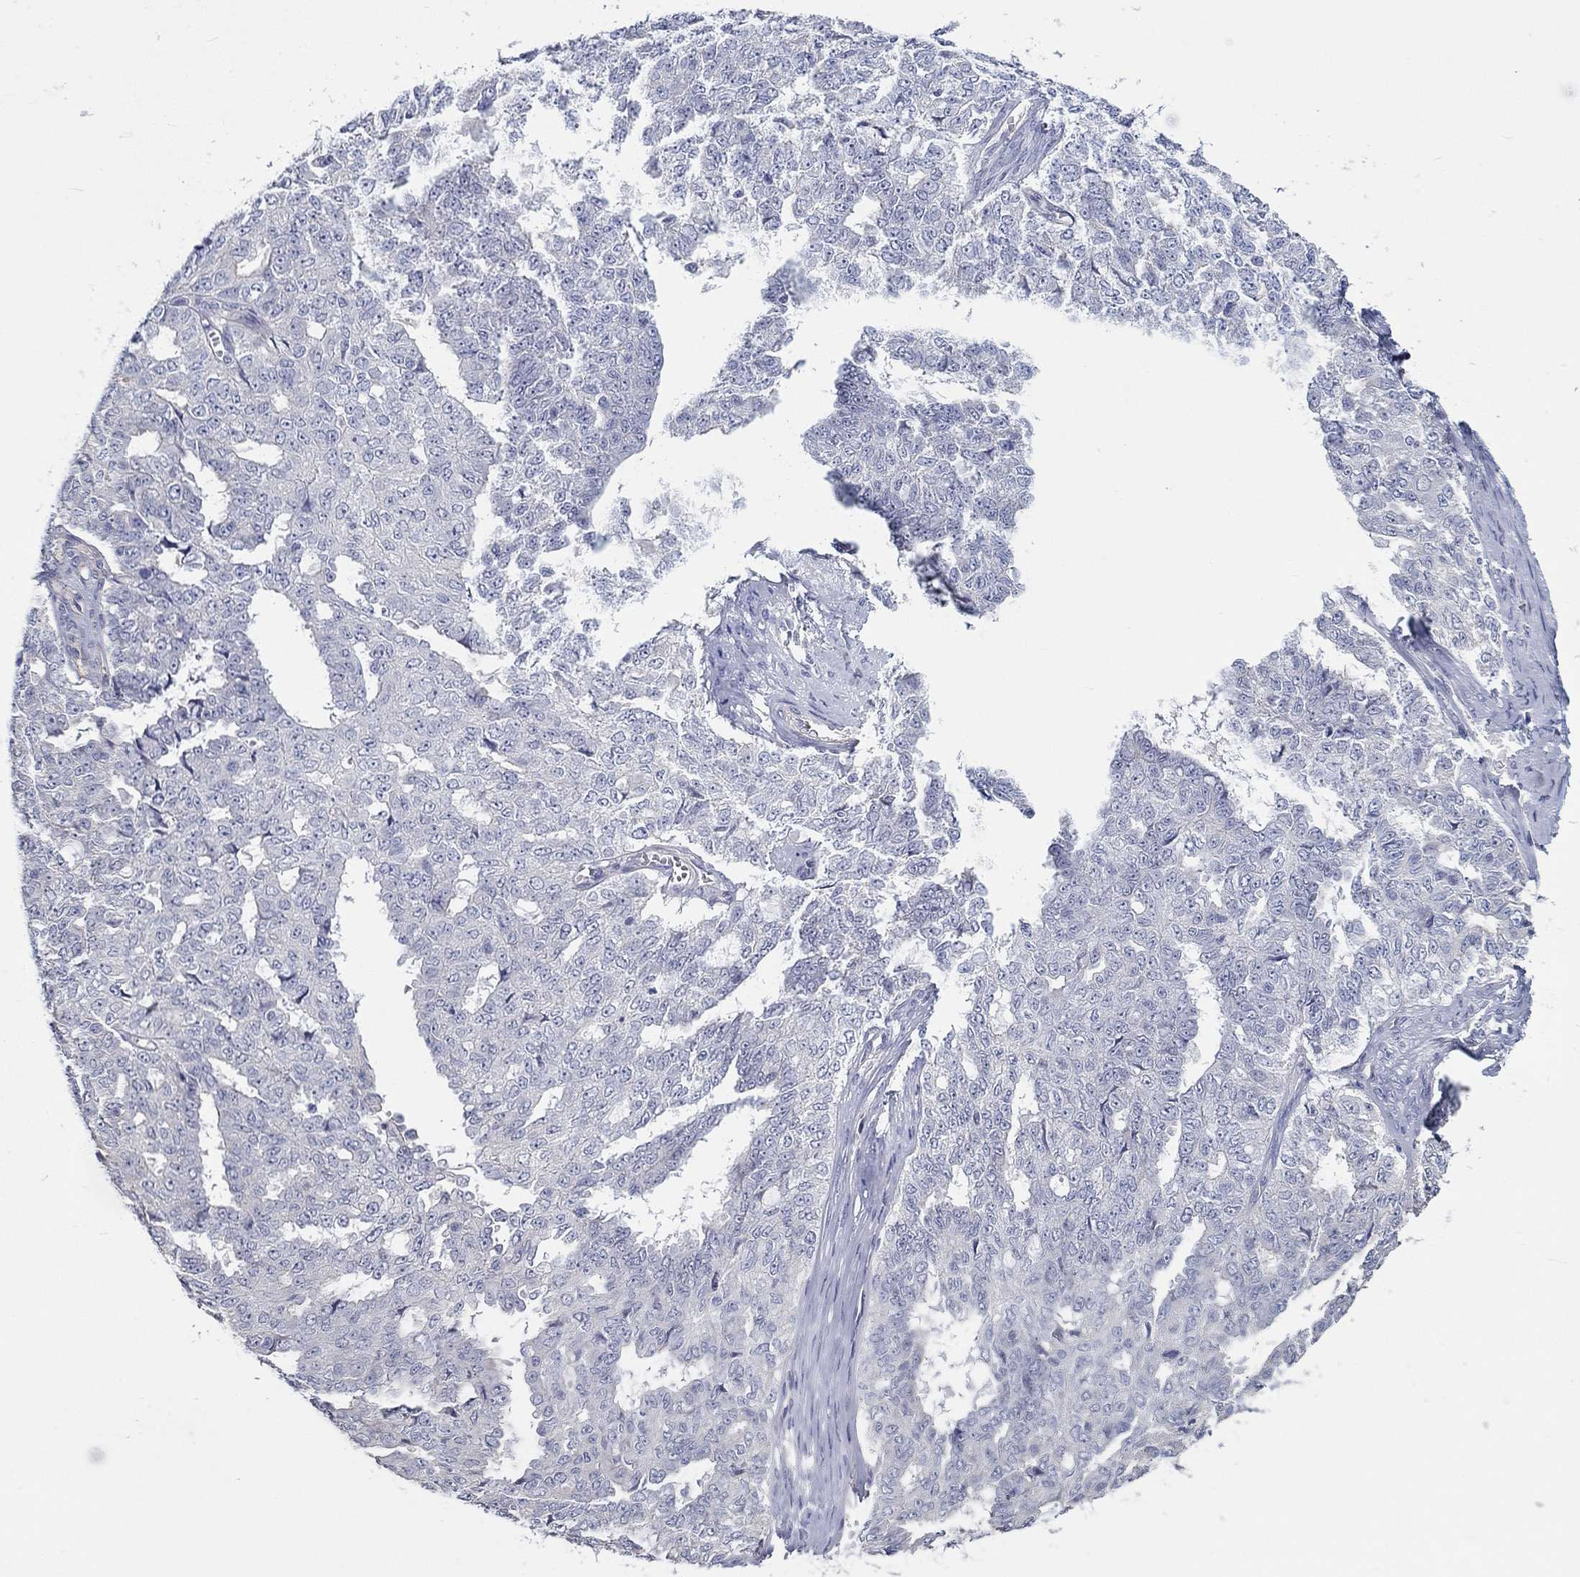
{"staining": {"intensity": "negative", "quantity": "none", "location": "none"}, "tissue": "ovarian cancer", "cell_type": "Tumor cells", "image_type": "cancer", "snomed": [{"axis": "morphology", "description": "Cystadenocarcinoma, serous, NOS"}, {"axis": "topography", "description": "Ovary"}], "caption": "Immunohistochemical staining of human ovarian cancer displays no significant expression in tumor cells. The staining was performed using DAB (3,3'-diaminobenzidine) to visualize the protein expression in brown, while the nuclei were stained in blue with hematoxylin (Magnification: 20x).", "gene": "CRYGD", "patient": {"sex": "female", "age": 71}}